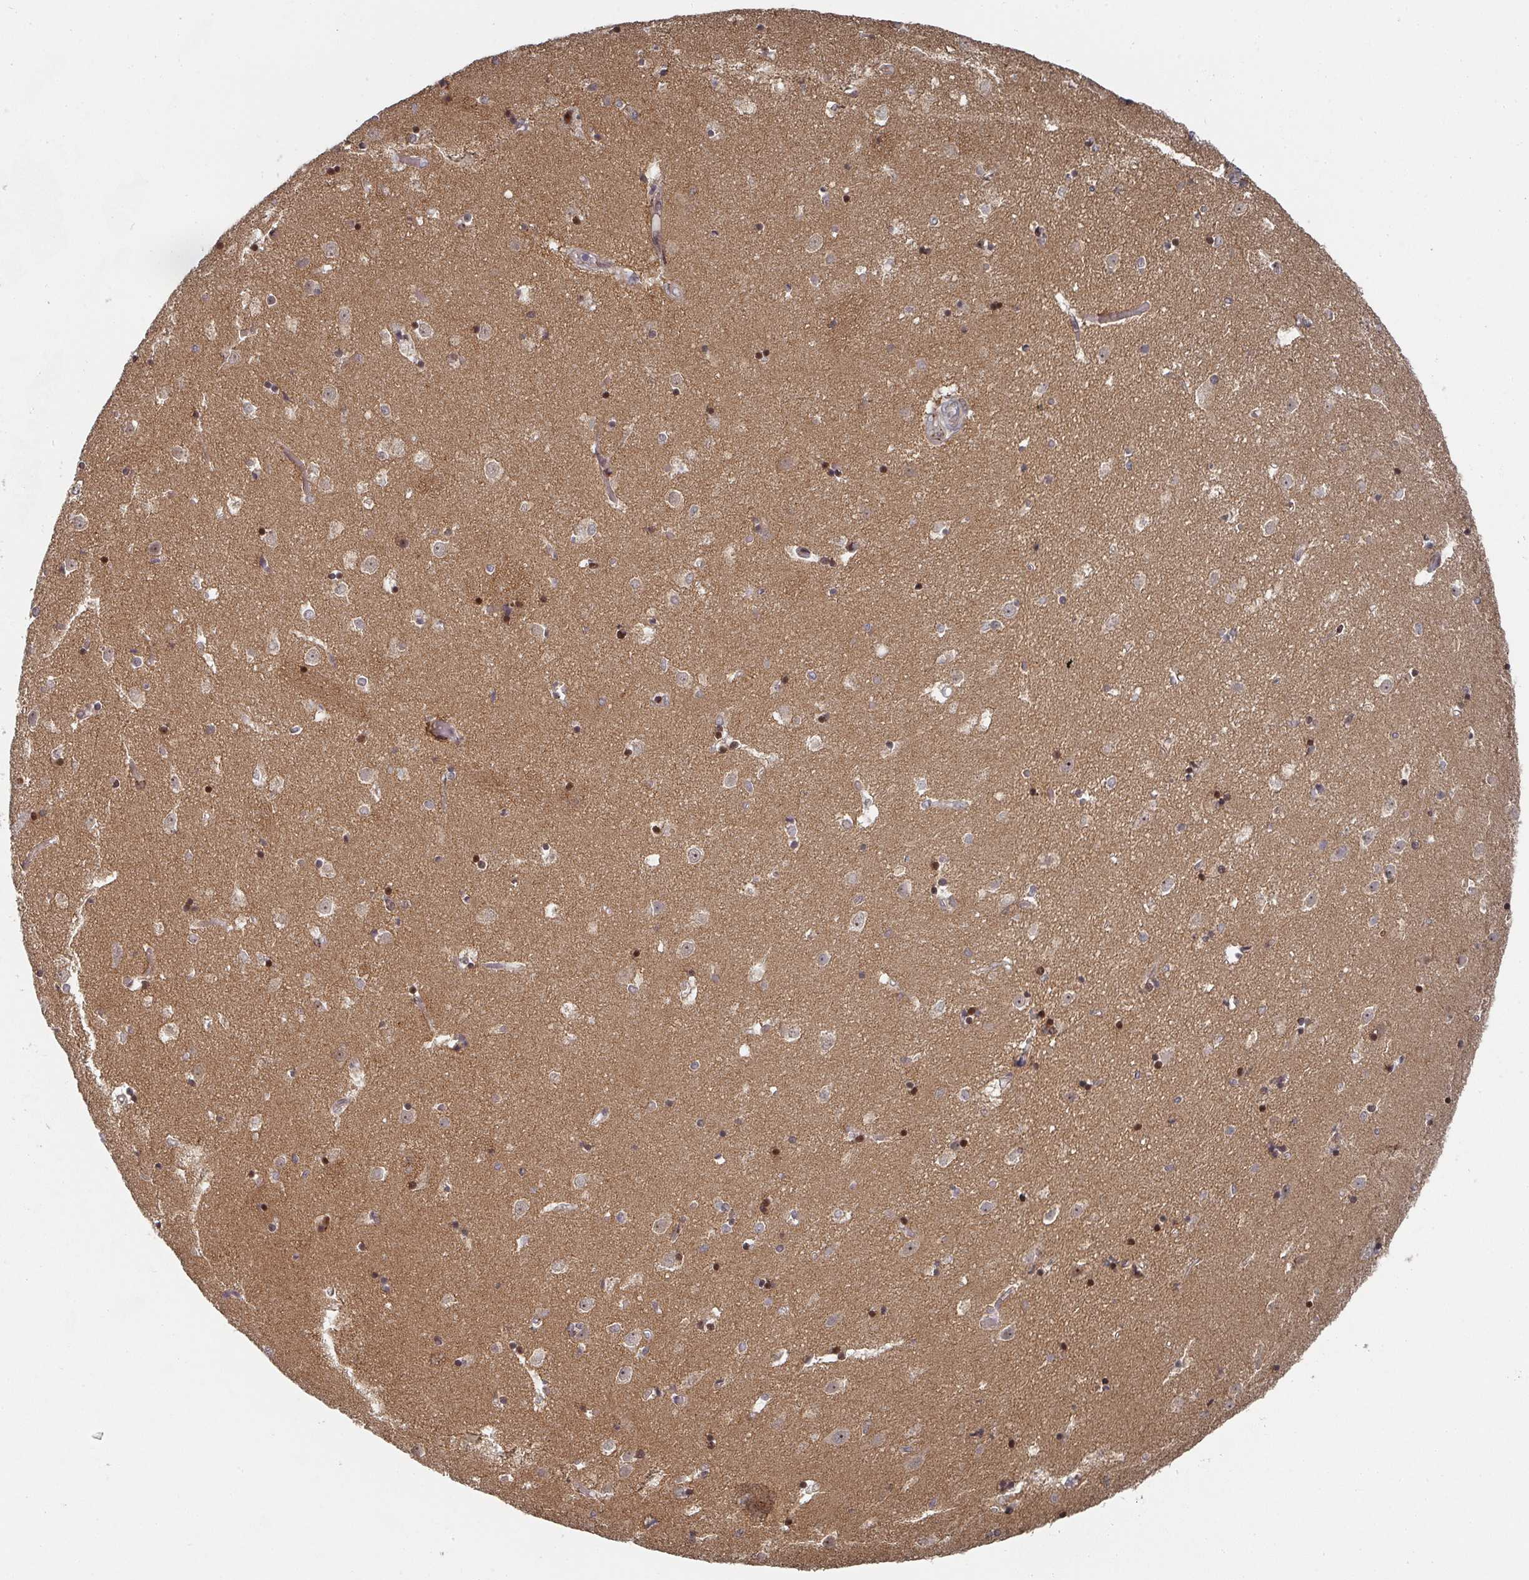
{"staining": {"intensity": "moderate", "quantity": "<25%", "location": "nuclear"}, "tissue": "caudate", "cell_type": "Glial cells", "image_type": "normal", "snomed": [{"axis": "morphology", "description": "Normal tissue, NOS"}, {"axis": "topography", "description": "Lateral ventricle wall"}], "caption": "This is a histology image of immunohistochemistry staining of unremarkable caudate, which shows moderate expression in the nuclear of glial cells.", "gene": "KIF1C", "patient": {"sex": "female", "age": 52}}